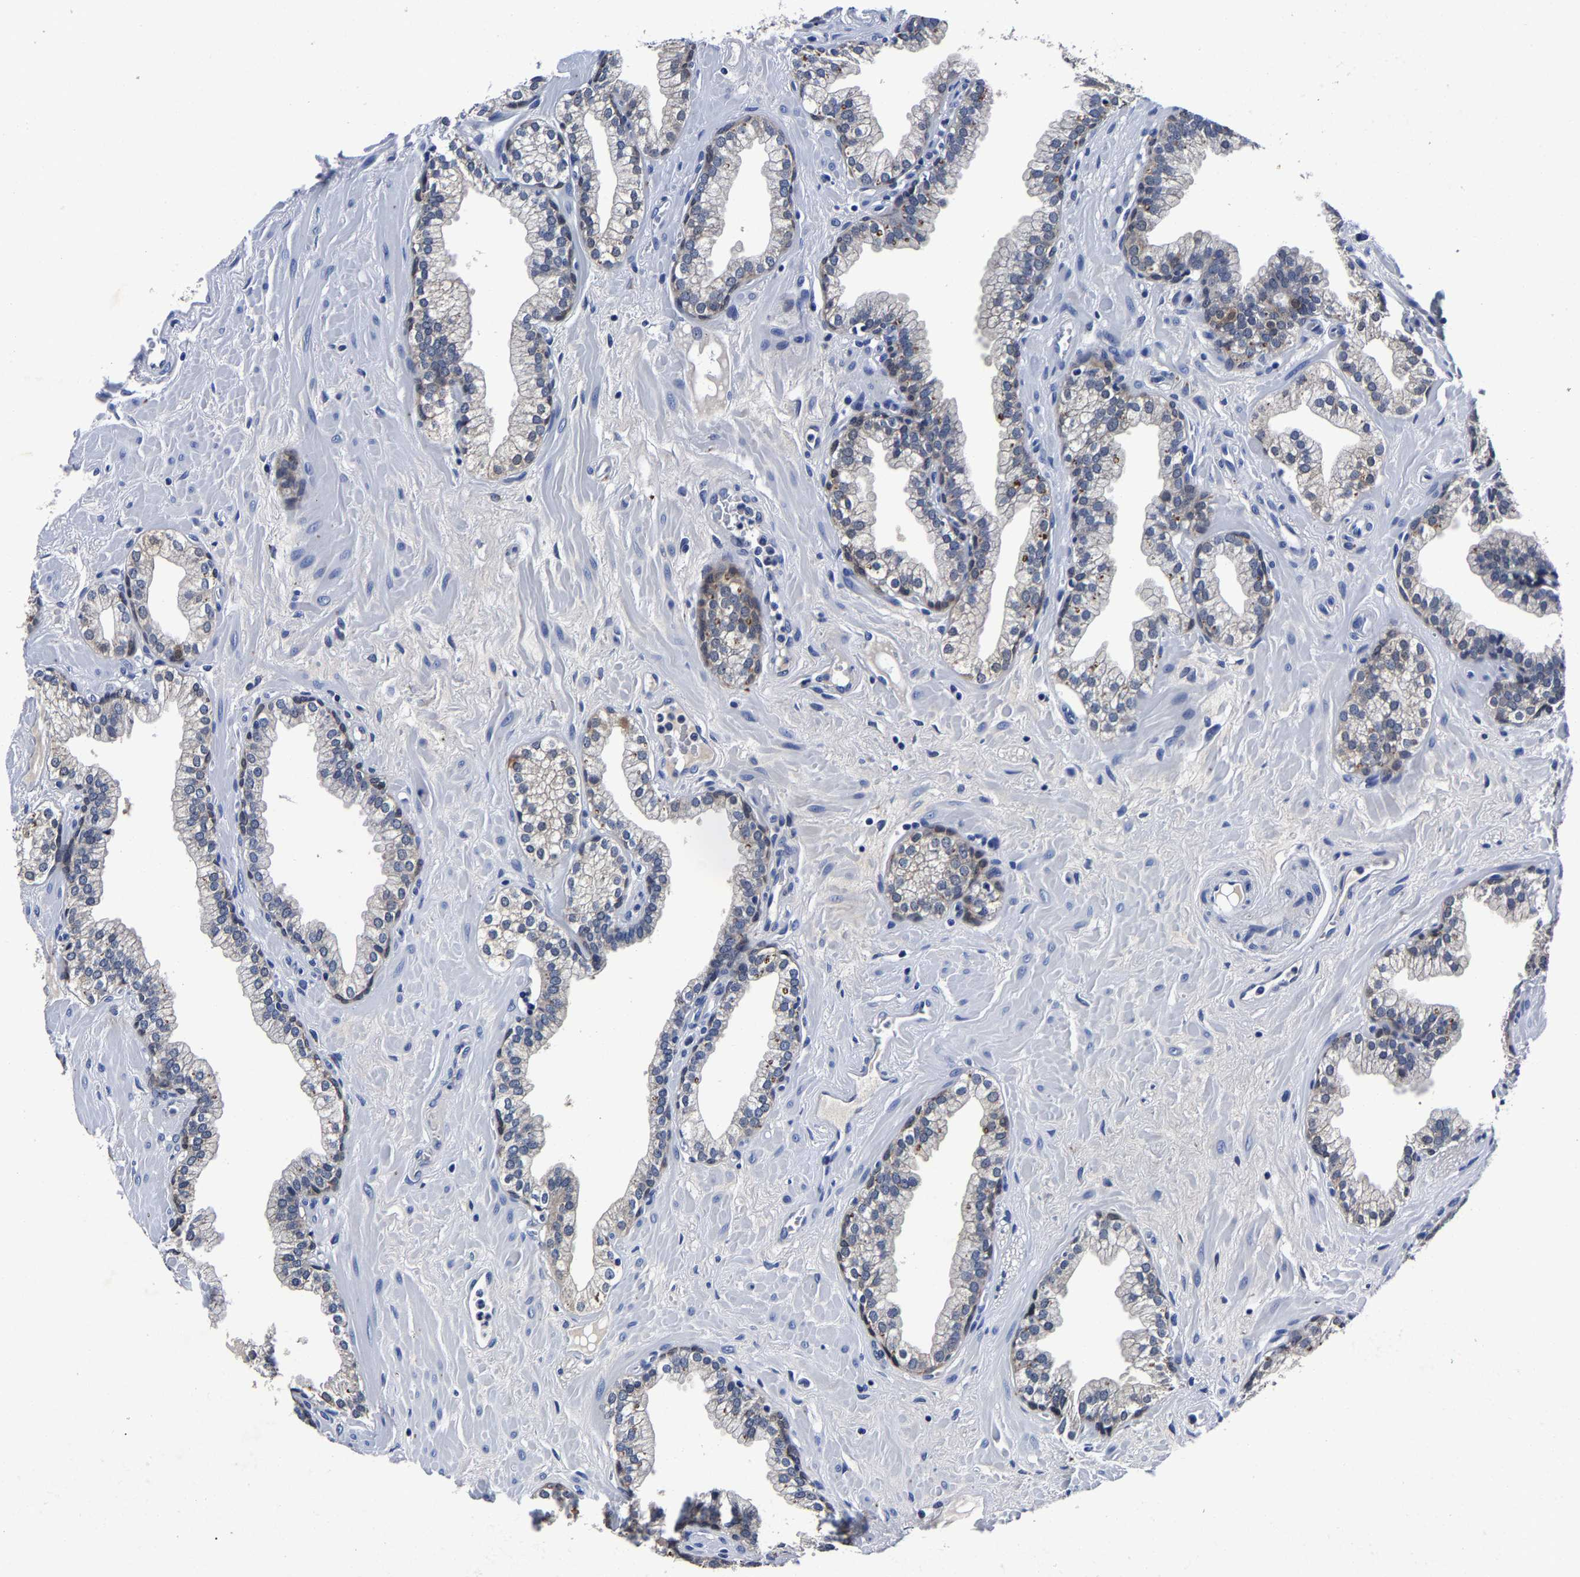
{"staining": {"intensity": "strong", "quantity": "25%-75%", "location": "cytoplasmic/membranous"}, "tissue": "prostate", "cell_type": "Glandular cells", "image_type": "normal", "snomed": [{"axis": "morphology", "description": "Normal tissue, NOS"}, {"axis": "morphology", "description": "Urothelial carcinoma, Low grade"}, {"axis": "topography", "description": "Urinary bladder"}, {"axis": "topography", "description": "Prostate"}], "caption": "Immunohistochemistry (DAB (3,3'-diaminobenzidine)) staining of unremarkable human prostate displays strong cytoplasmic/membranous protein staining in approximately 25%-75% of glandular cells. The staining was performed using DAB (3,3'-diaminobenzidine), with brown indicating positive protein expression. Nuclei are stained blue with hematoxylin.", "gene": "PSPH", "patient": {"sex": "male", "age": 60}}